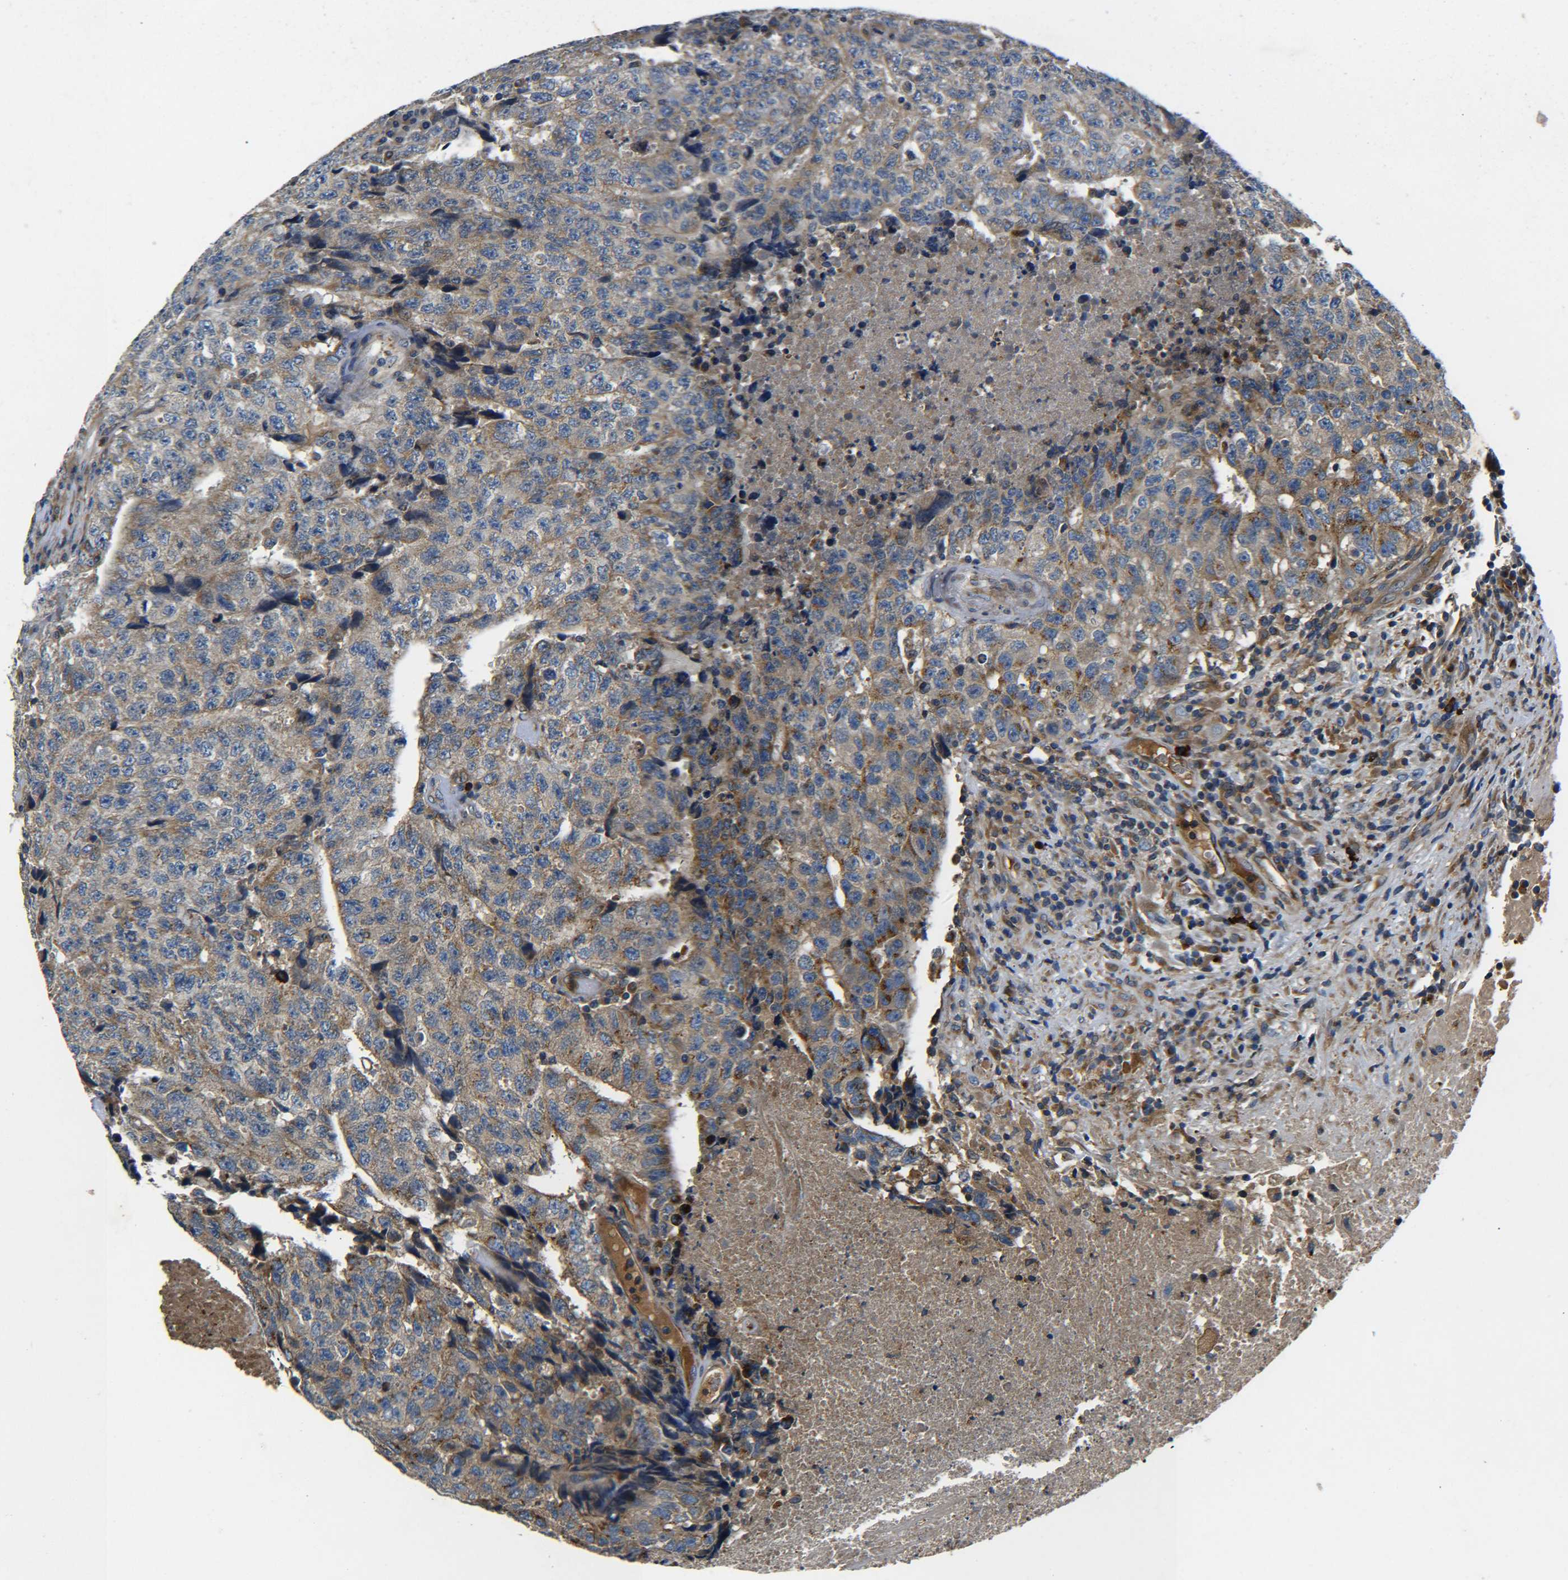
{"staining": {"intensity": "moderate", "quantity": ">75%", "location": "cytoplasmic/membranous"}, "tissue": "testis cancer", "cell_type": "Tumor cells", "image_type": "cancer", "snomed": [{"axis": "morphology", "description": "Necrosis, NOS"}, {"axis": "morphology", "description": "Carcinoma, Embryonal, NOS"}, {"axis": "topography", "description": "Testis"}], "caption": "The immunohistochemical stain shows moderate cytoplasmic/membranous expression in tumor cells of testis cancer (embryonal carcinoma) tissue. (brown staining indicates protein expression, while blue staining denotes nuclei).", "gene": "RAB1B", "patient": {"sex": "male", "age": 19}}